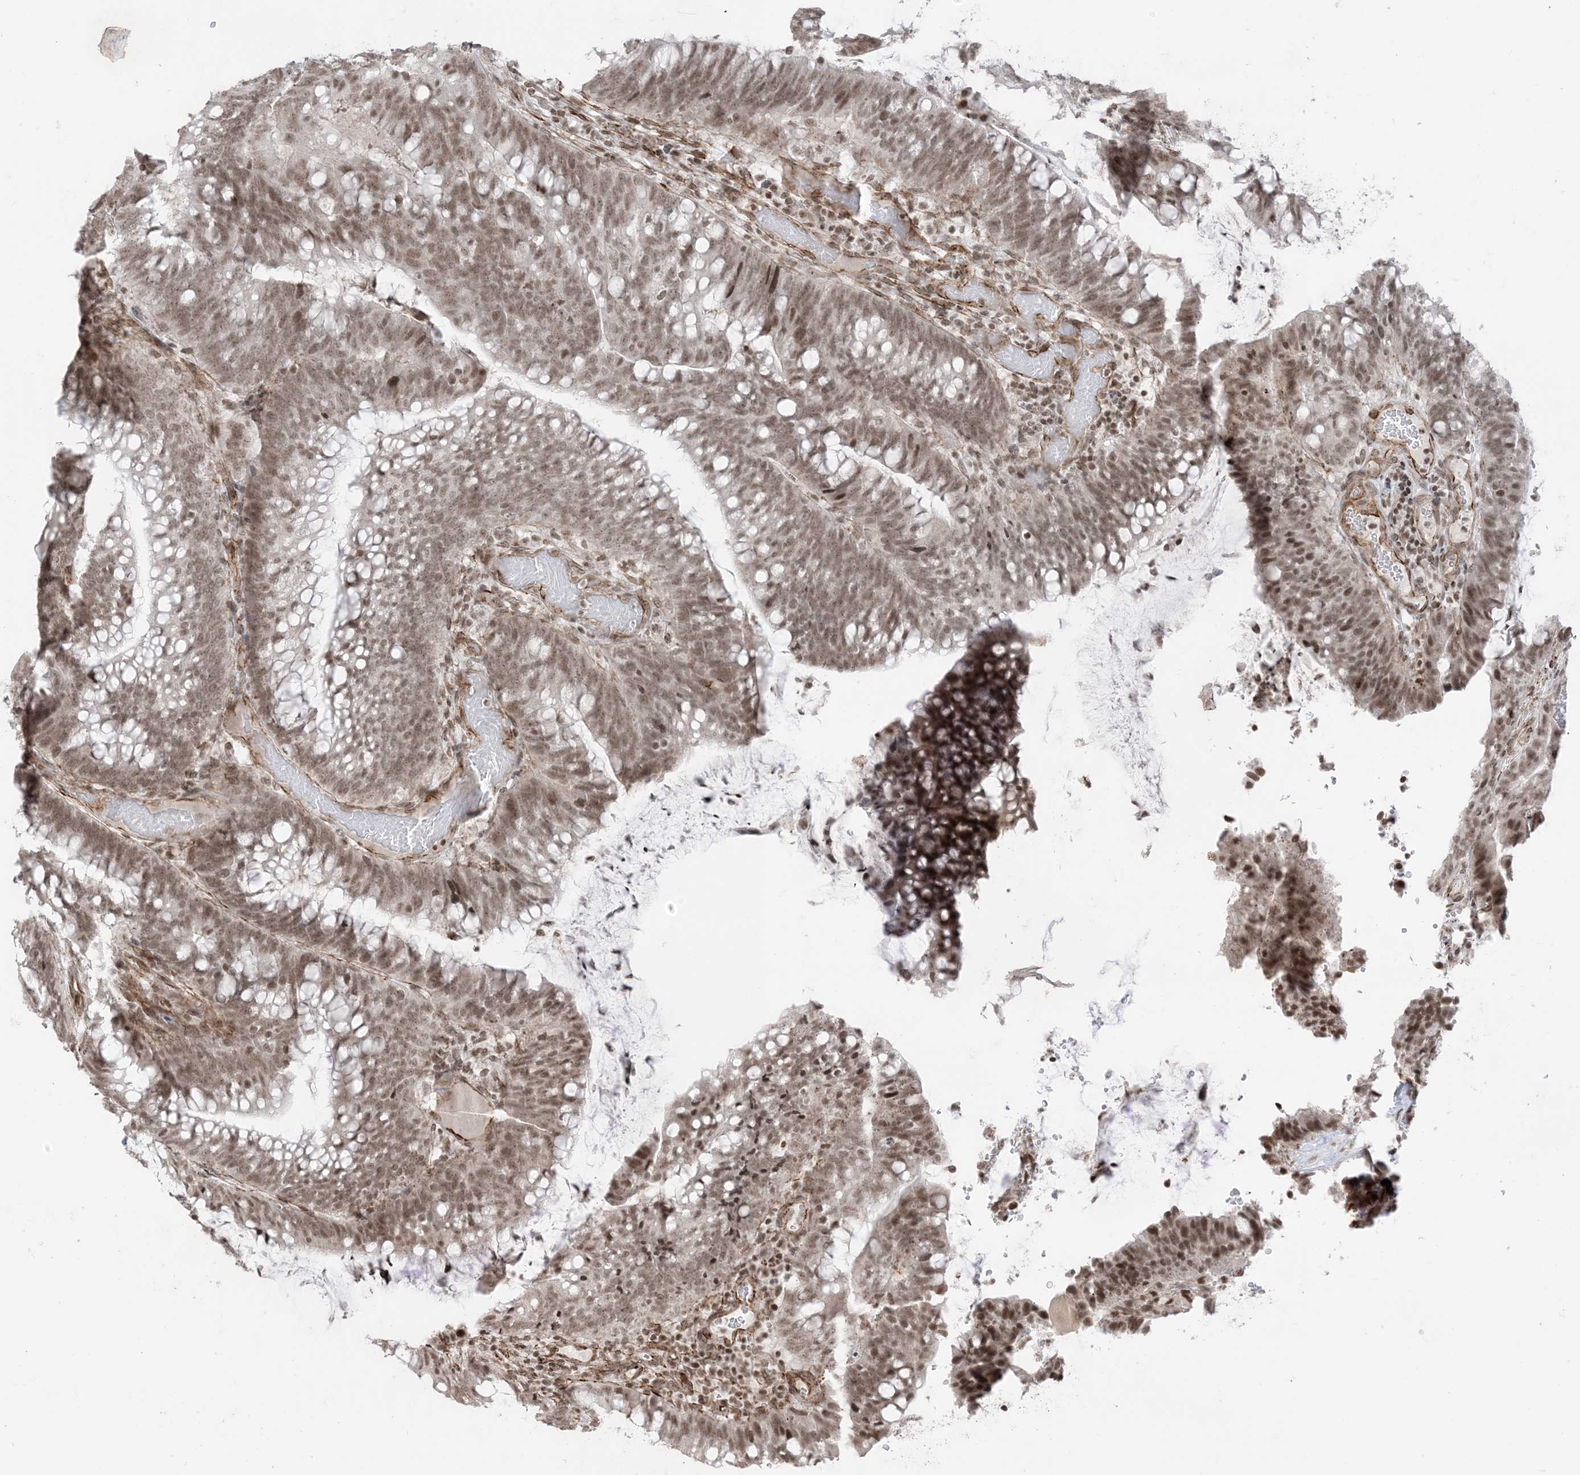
{"staining": {"intensity": "weak", "quantity": ">75%", "location": "nuclear"}, "tissue": "colorectal cancer", "cell_type": "Tumor cells", "image_type": "cancer", "snomed": [{"axis": "morphology", "description": "Adenocarcinoma, NOS"}, {"axis": "topography", "description": "Colon"}], "caption": "An immunohistochemistry (IHC) photomicrograph of tumor tissue is shown. Protein staining in brown labels weak nuclear positivity in colorectal cancer (adenocarcinoma) within tumor cells. (Brightfield microscopy of DAB IHC at high magnification).", "gene": "METAP1D", "patient": {"sex": "female", "age": 66}}